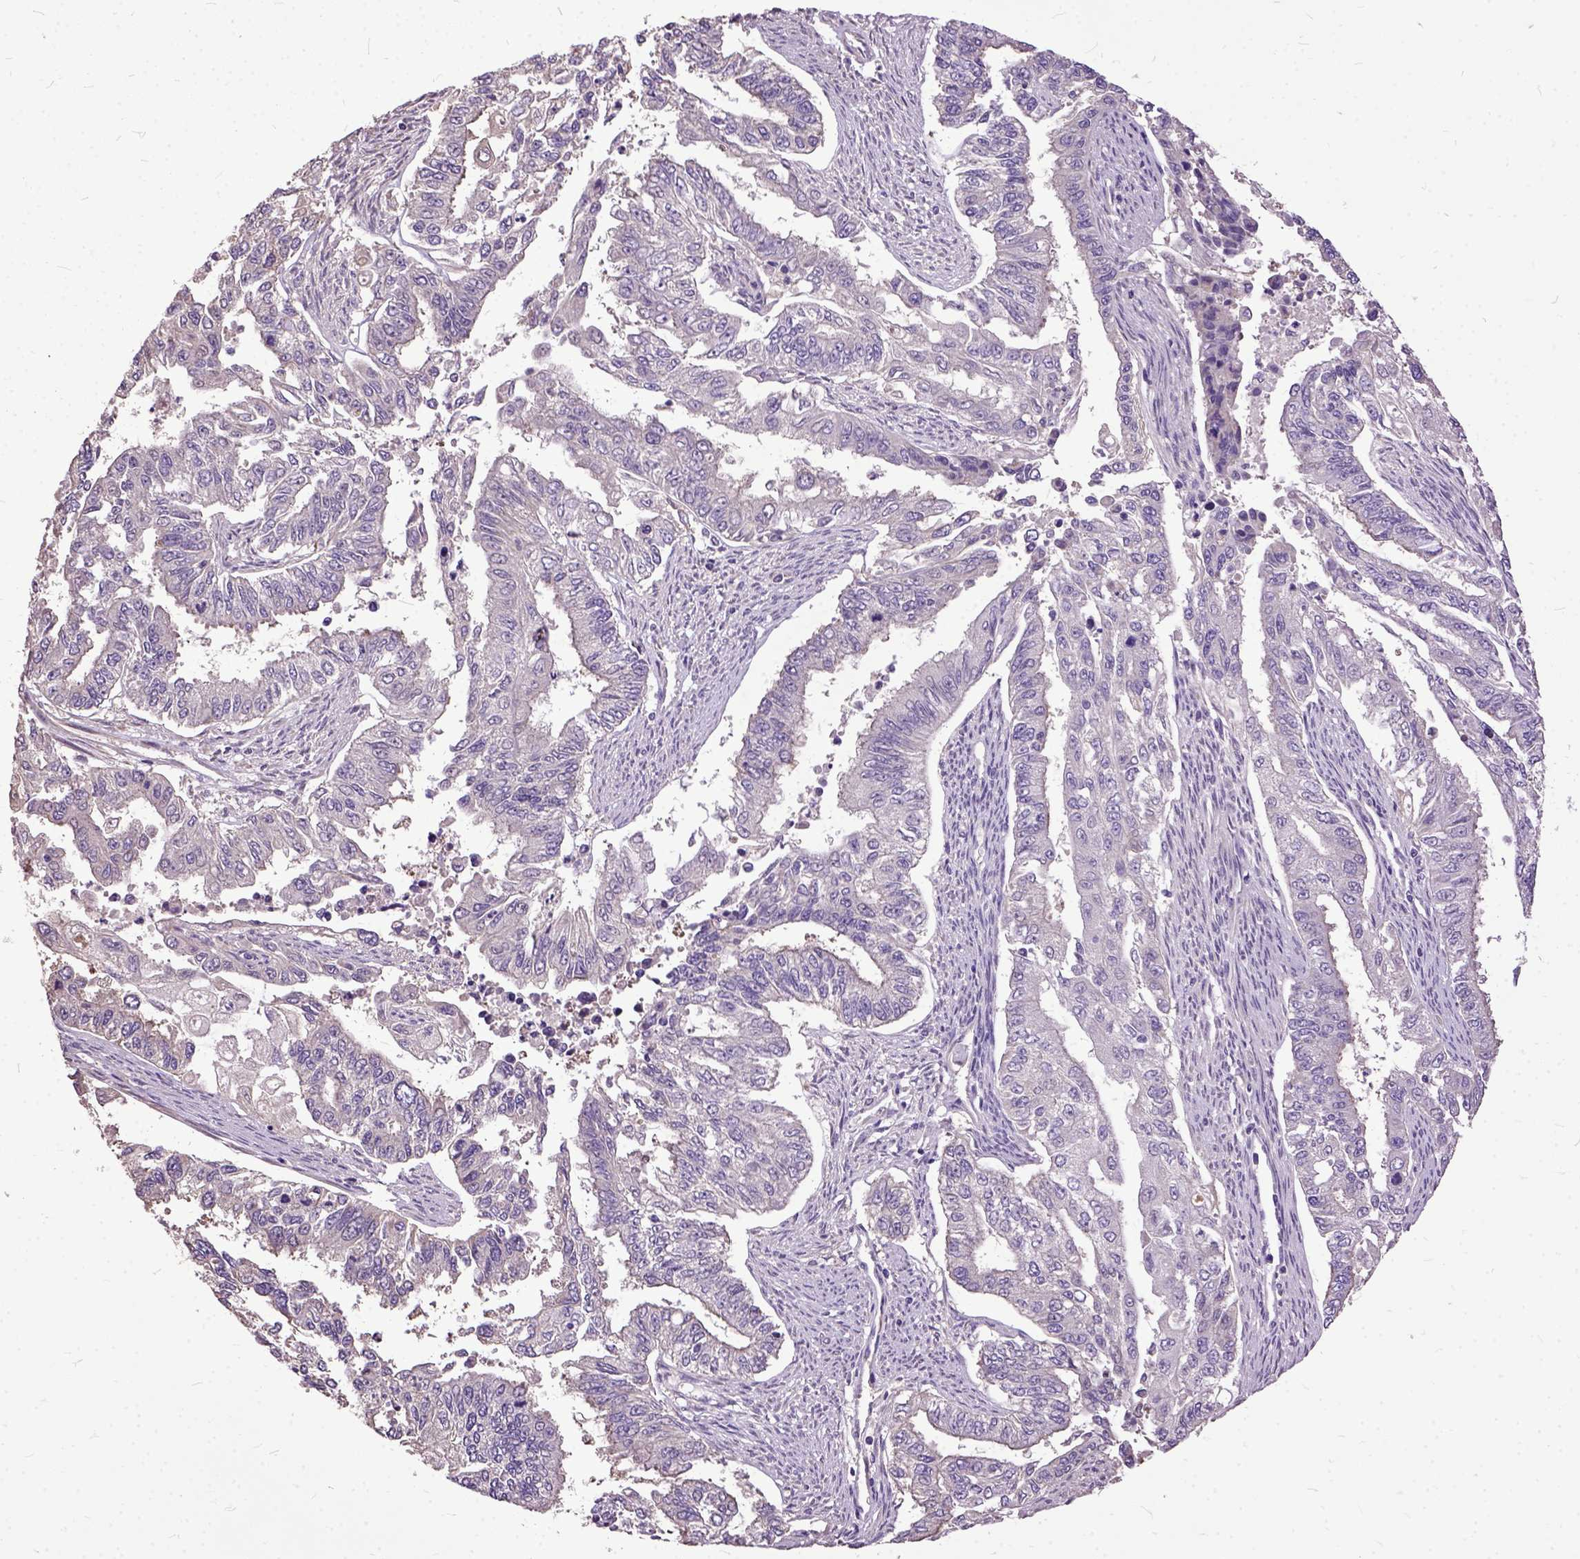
{"staining": {"intensity": "negative", "quantity": "none", "location": "none"}, "tissue": "endometrial cancer", "cell_type": "Tumor cells", "image_type": "cancer", "snomed": [{"axis": "morphology", "description": "Adenocarcinoma, NOS"}, {"axis": "topography", "description": "Uterus"}], "caption": "High magnification brightfield microscopy of endometrial adenocarcinoma stained with DAB (3,3'-diaminobenzidine) (brown) and counterstained with hematoxylin (blue): tumor cells show no significant staining.", "gene": "AREG", "patient": {"sex": "female", "age": 59}}